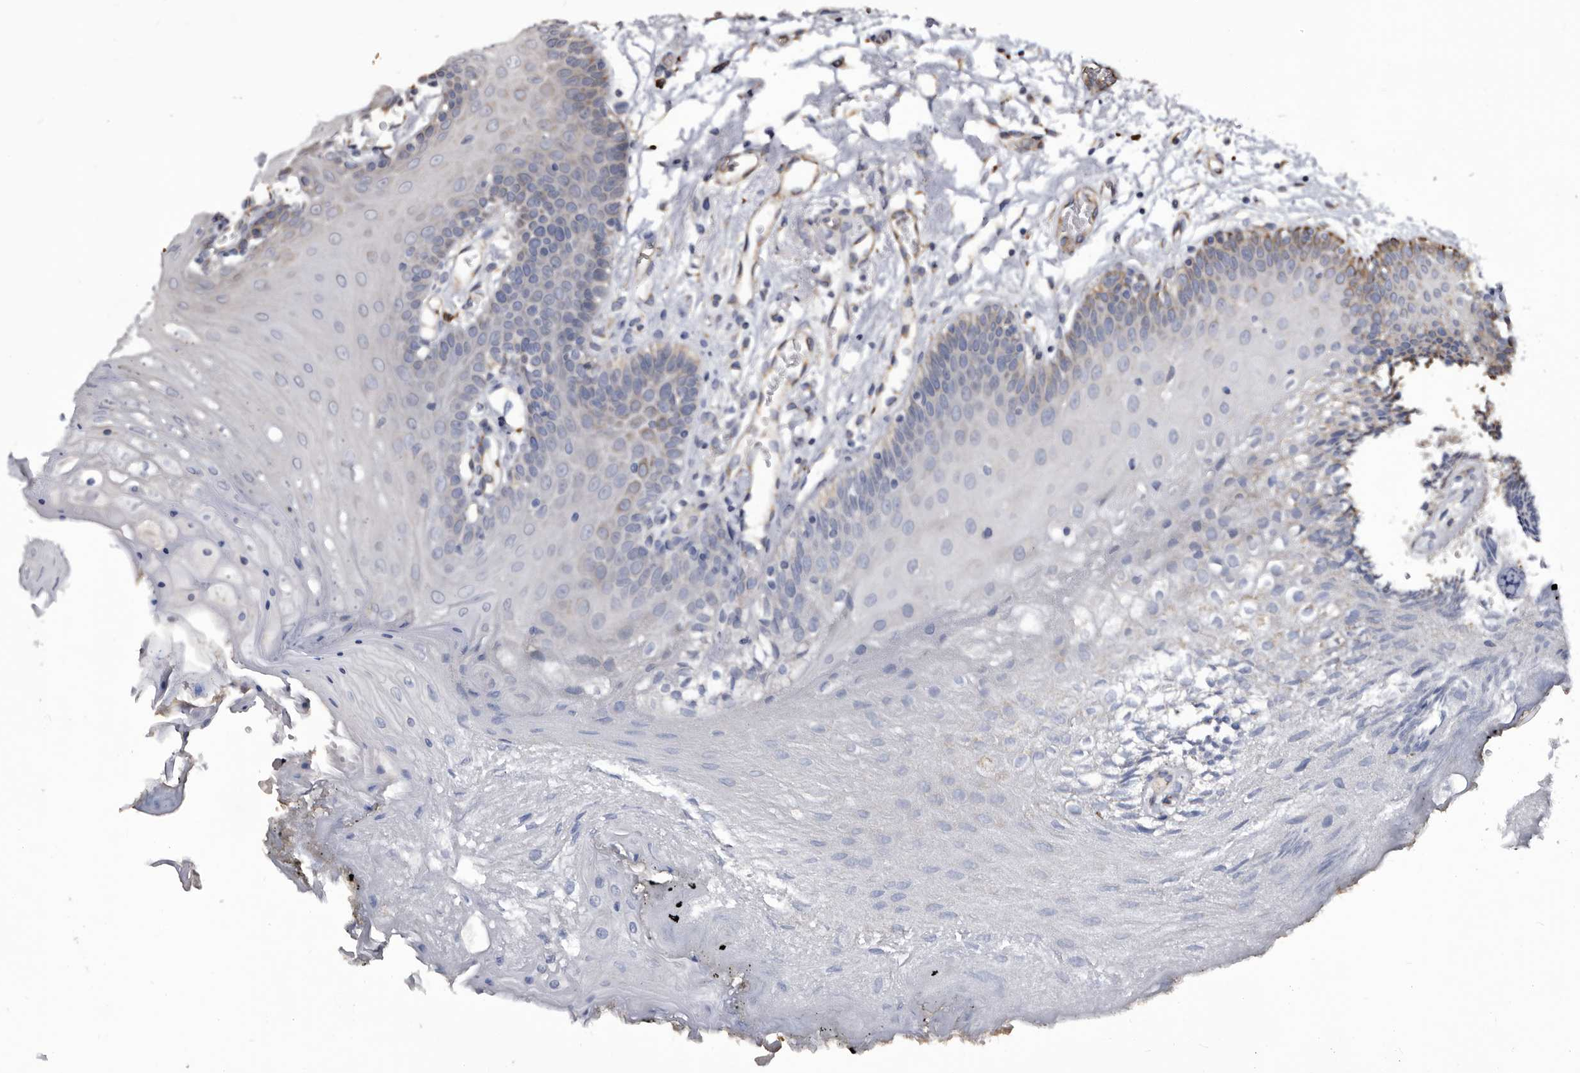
{"staining": {"intensity": "weak", "quantity": "<25%", "location": "cytoplasmic/membranous"}, "tissue": "oral mucosa", "cell_type": "Squamous epithelial cells", "image_type": "normal", "snomed": [{"axis": "morphology", "description": "Normal tissue, NOS"}, {"axis": "morphology", "description": "Squamous cell carcinoma, NOS"}, {"axis": "topography", "description": "Skeletal muscle"}, {"axis": "topography", "description": "Oral tissue"}, {"axis": "topography", "description": "Salivary gland"}, {"axis": "topography", "description": "Head-Neck"}], "caption": "This is an IHC micrograph of benign human oral mucosa. There is no expression in squamous epithelial cells.", "gene": "CTSA", "patient": {"sex": "male", "age": 54}}